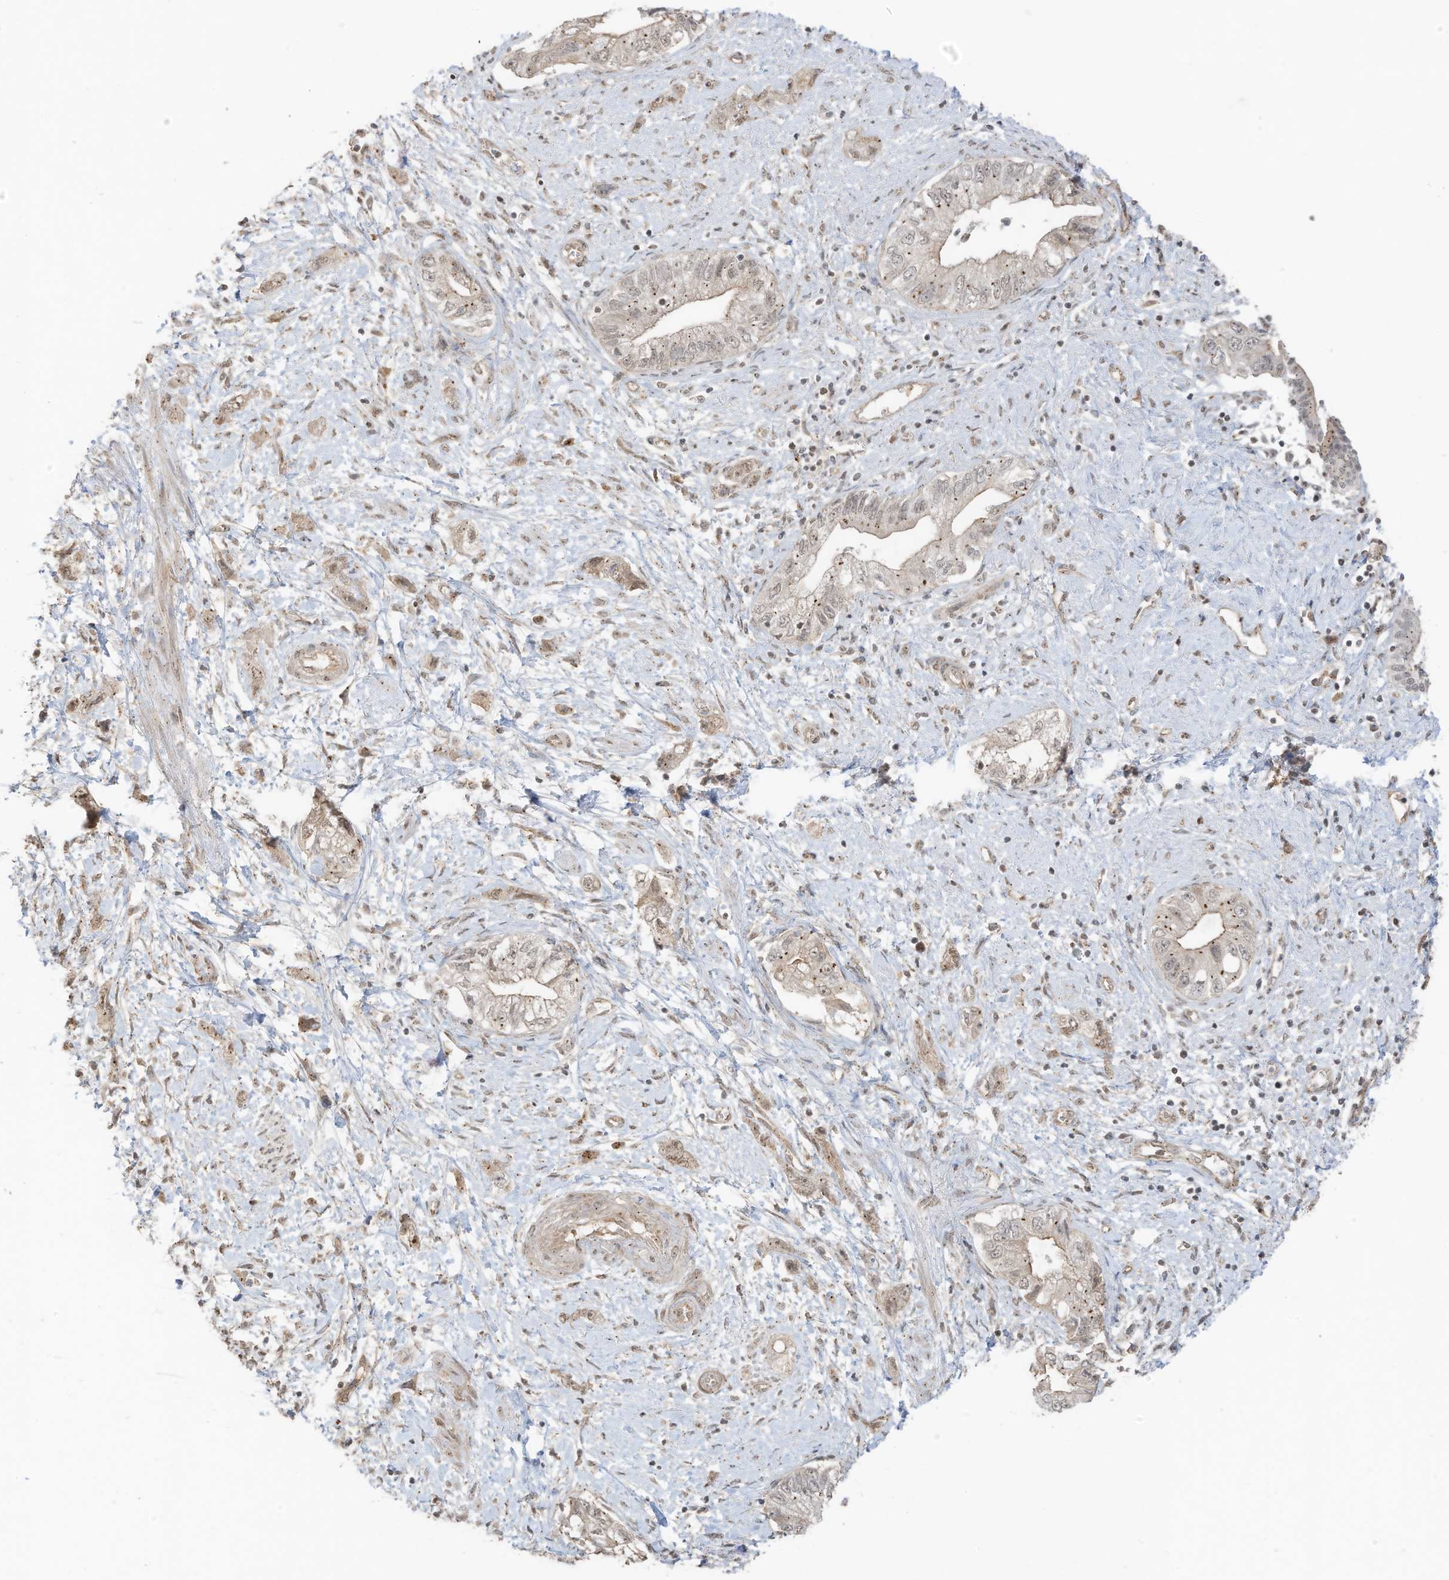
{"staining": {"intensity": "strong", "quantity": "25%-75%", "location": "cytoplasmic/membranous"}, "tissue": "pancreatic cancer", "cell_type": "Tumor cells", "image_type": "cancer", "snomed": [{"axis": "morphology", "description": "Adenocarcinoma, NOS"}, {"axis": "topography", "description": "Pancreas"}], "caption": "A brown stain labels strong cytoplasmic/membranous expression of a protein in human pancreatic cancer (adenocarcinoma) tumor cells.", "gene": "N4BP3", "patient": {"sex": "female", "age": 73}}